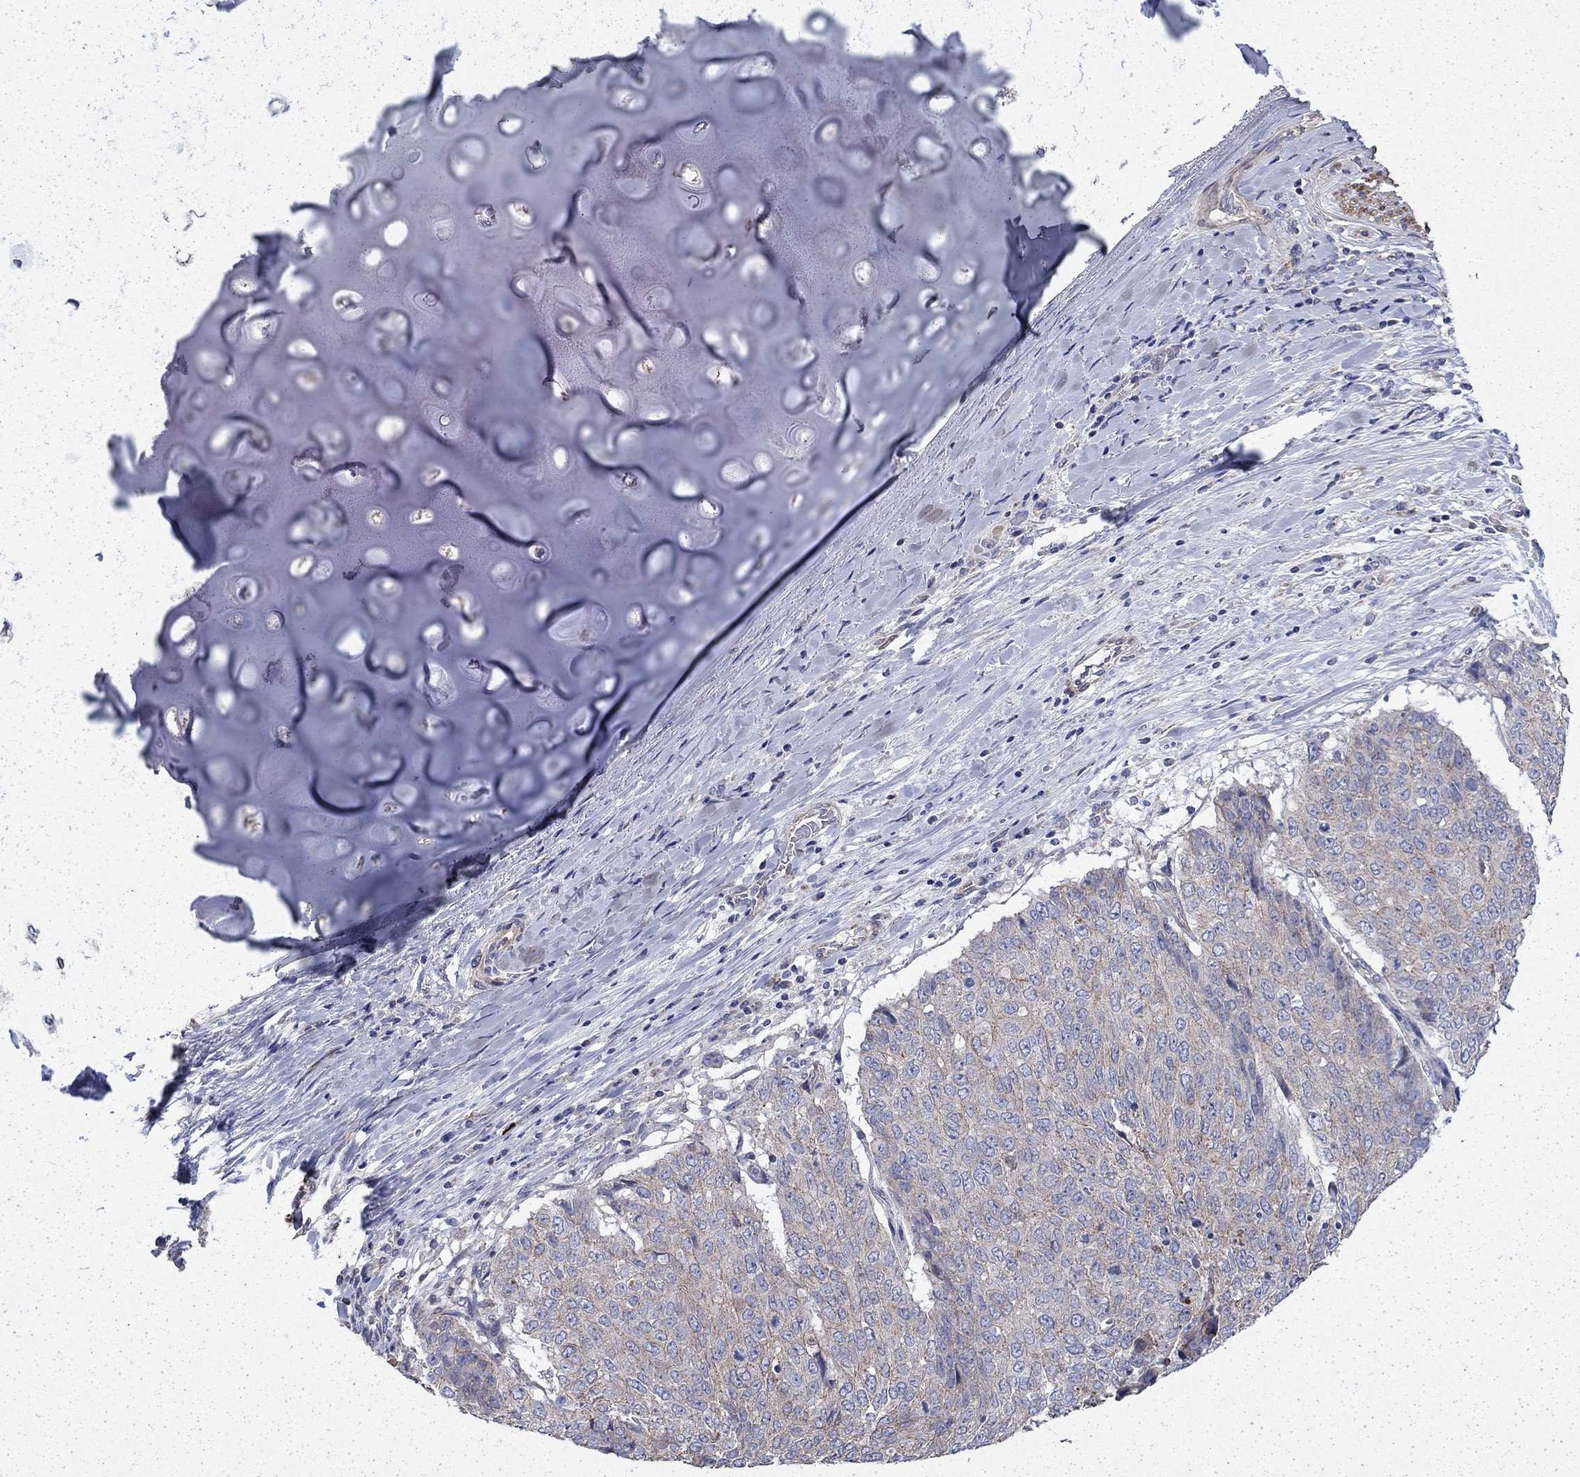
{"staining": {"intensity": "weak", "quantity": "<25%", "location": "cytoplasmic/membranous"}, "tissue": "lung cancer", "cell_type": "Tumor cells", "image_type": "cancer", "snomed": [{"axis": "morphology", "description": "Normal tissue, NOS"}, {"axis": "morphology", "description": "Squamous cell carcinoma, NOS"}, {"axis": "topography", "description": "Bronchus"}, {"axis": "topography", "description": "Lung"}], "caption": "Immunohistochemistry (IHC) micrograph of neoplastic tissue: human lung cancer stained with DAB (3,3'-diaminobenzidine) reveals no significant protein positivity in tumor cells. (IHC, brightfield microscopy, high magnification).", "gene": "DTNA", "patient": {"sex": "male", "age": 64}}